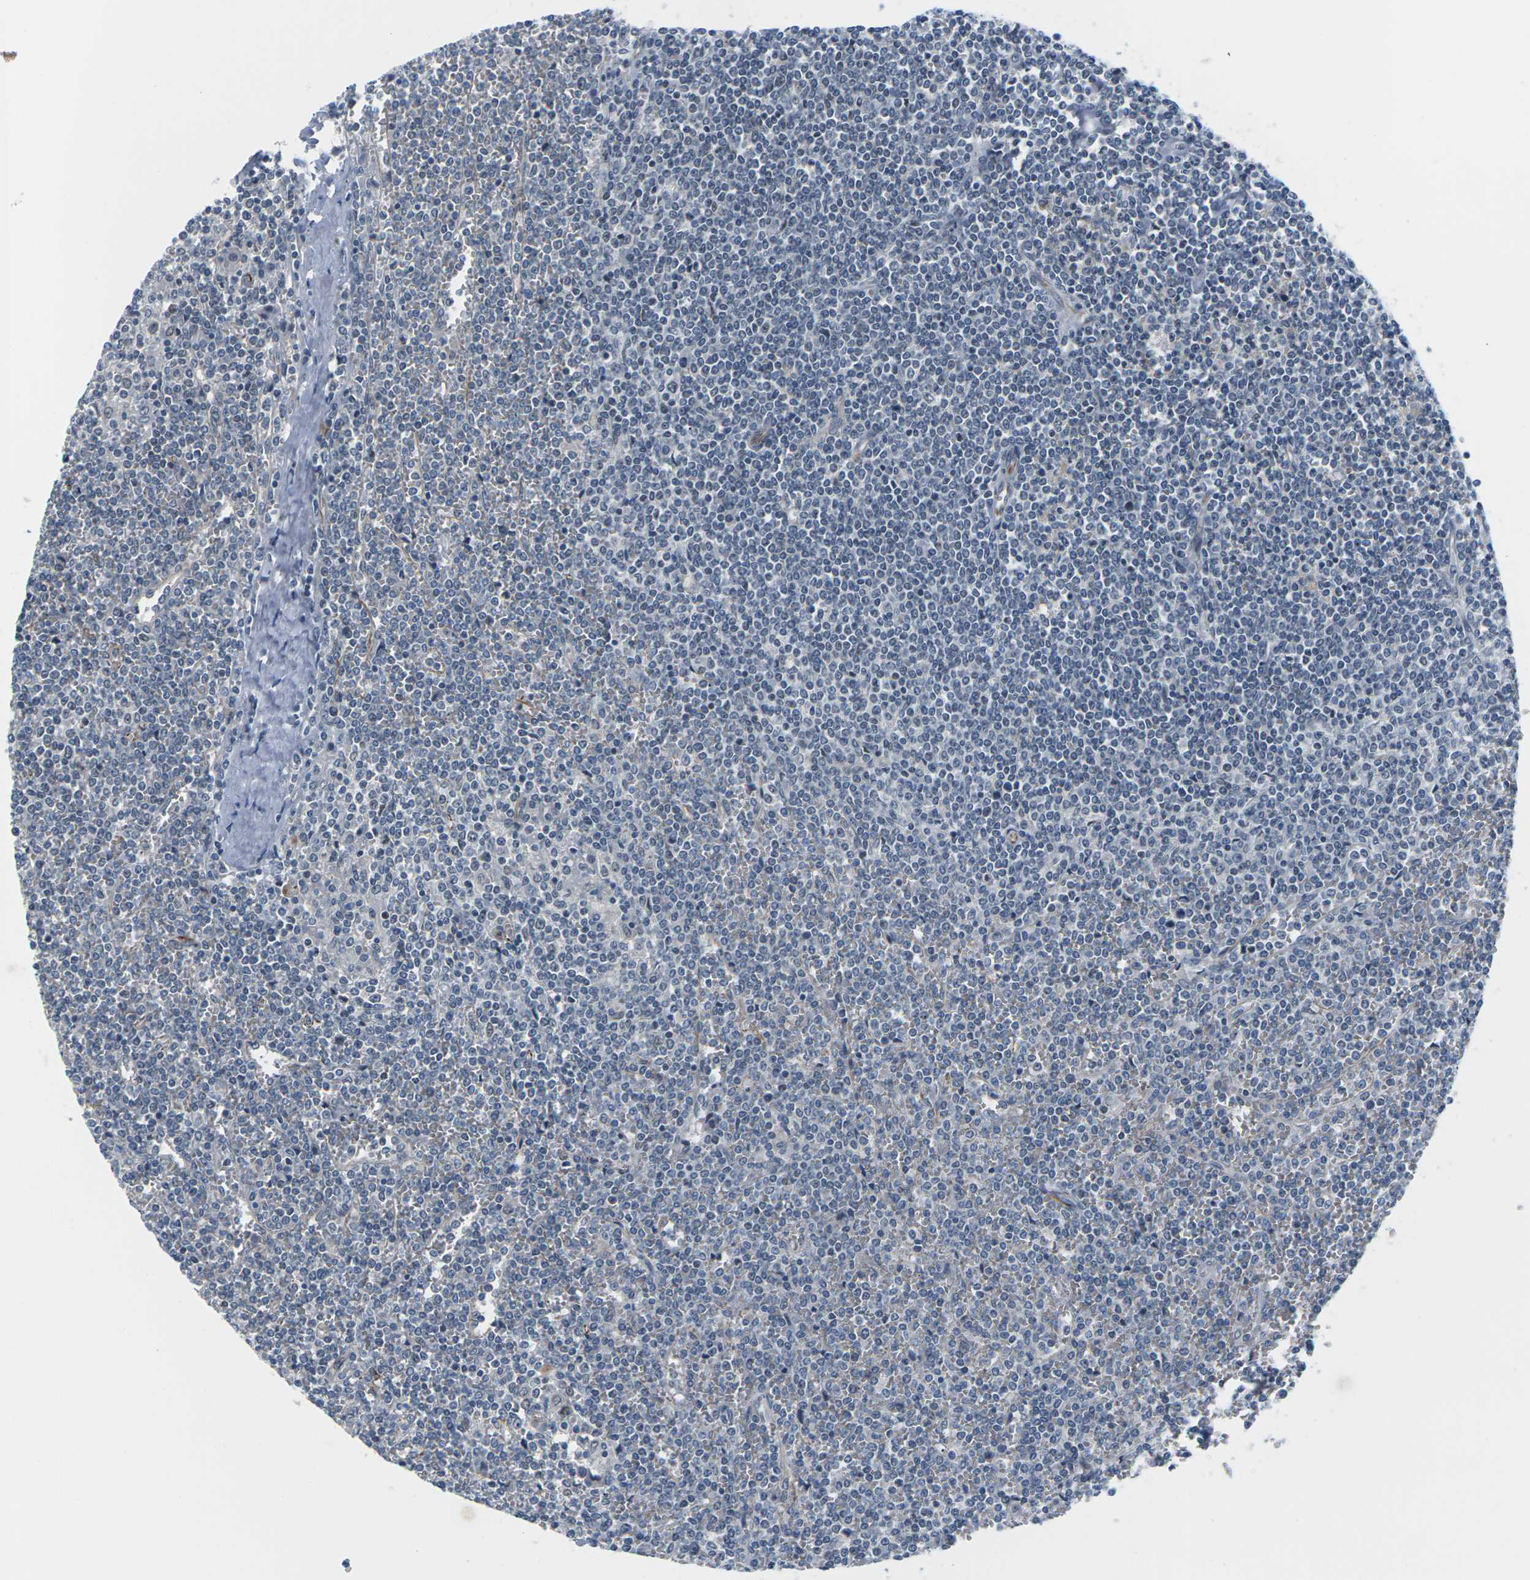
{"staining": {"intensity": "negative", "quantity": "none", "location": "none"}, "tissue": "lymphoma", "cell_type": "Tumor cells", "image_type": "cancer", "snomed": [{"axis": "morphology", "description": "Malignant lymphoma, non-Hodgkin's type, Low grade"}, {"axis": "topography", "description": "Spleen"}], "caption": "DAB immunohistochemical staining of low-grade malignant lymphoma, non-Hodgkin's type reveals no significant staining in tumor cells.", "gene": "PKP2", "patient": {"sex": "female", "age": 19}}